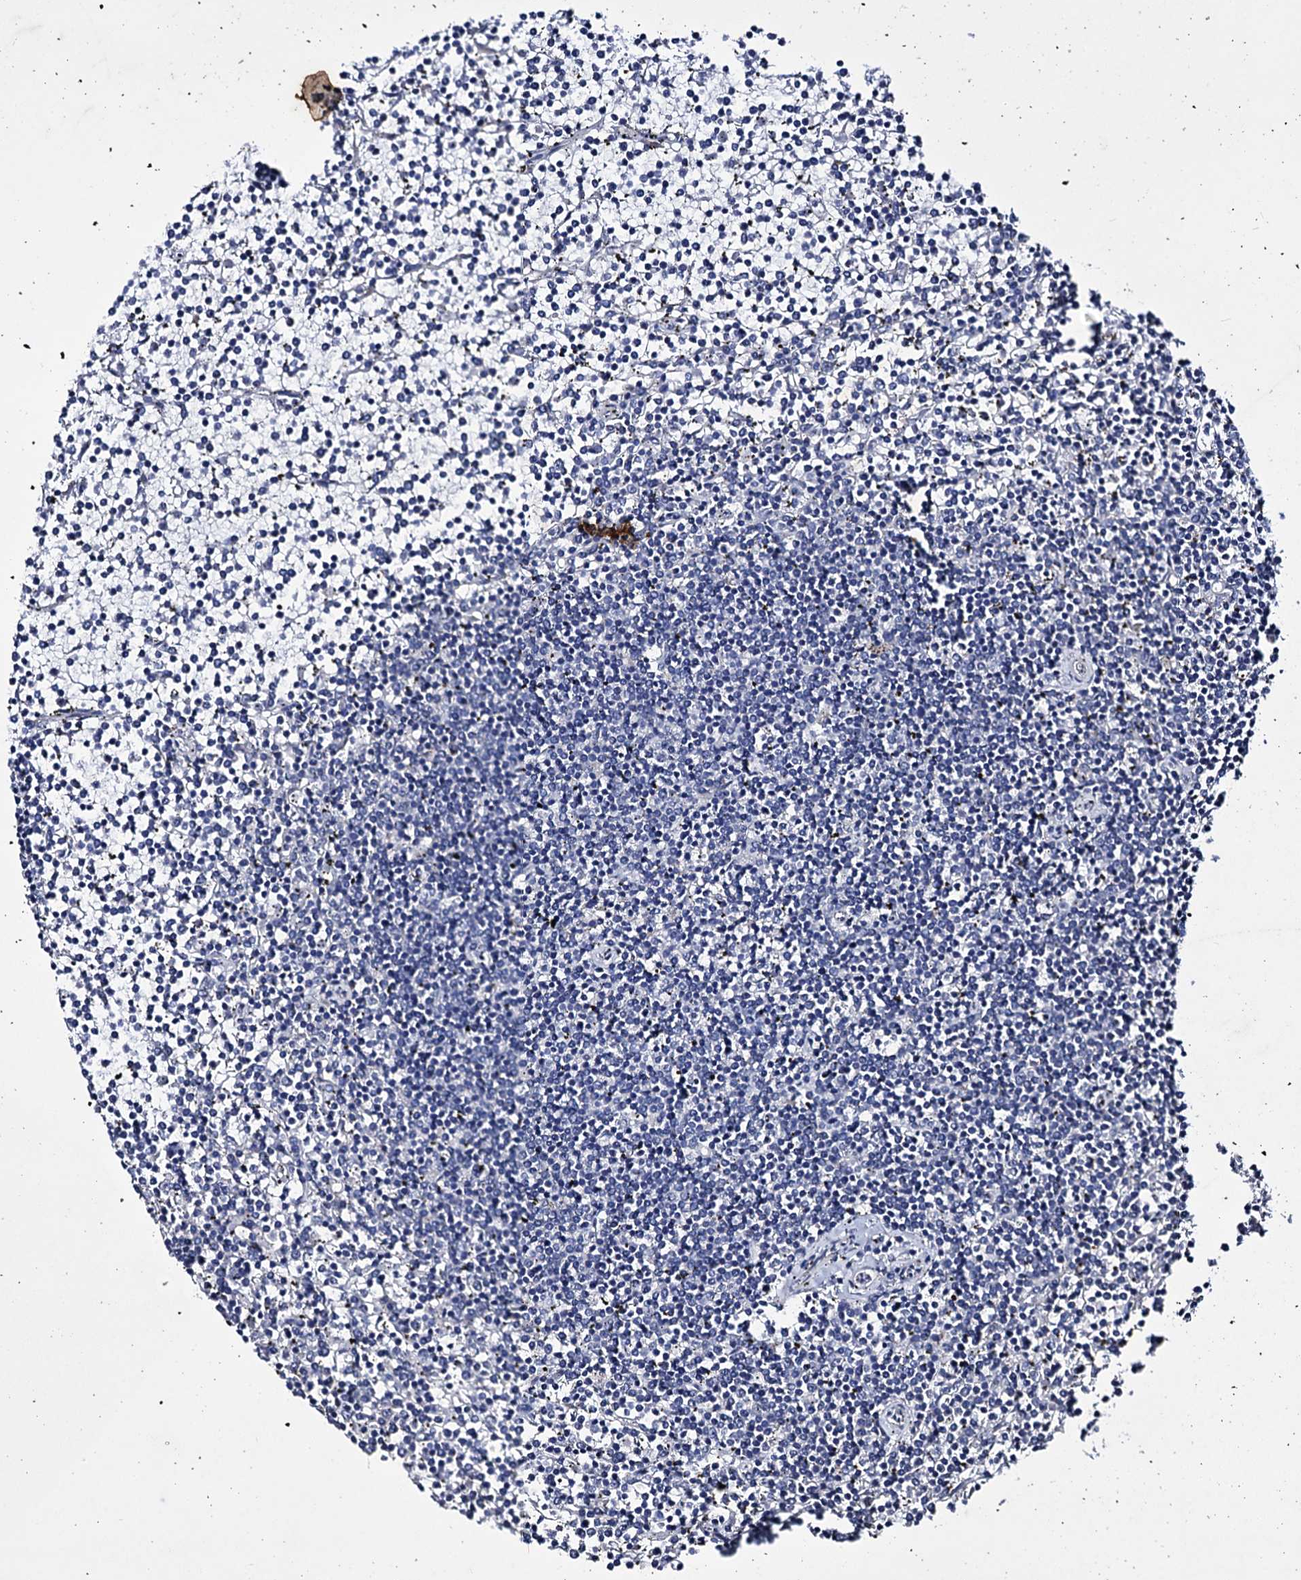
{"staining": {"intensity": "negative", "quantity": "none", "location": "none"}, "tissue": "lymphoma", "cell_type": "Tumor cells", "image_type": "cancer", "snomed": [{"axis": "morphology", "description": "Malignant lymphoma, non-Hodgkin's type, Low grade"}, {"axis": "topography", "description": "Spleen"}], "caption": "Malignant lymphoma, non-Hodgkin's type (low-grade) was stained to show a protein in brown. There is no significant expression in tumor cells.", "gene": "AXL", "patient": {"sex": "female", "age": 19}}